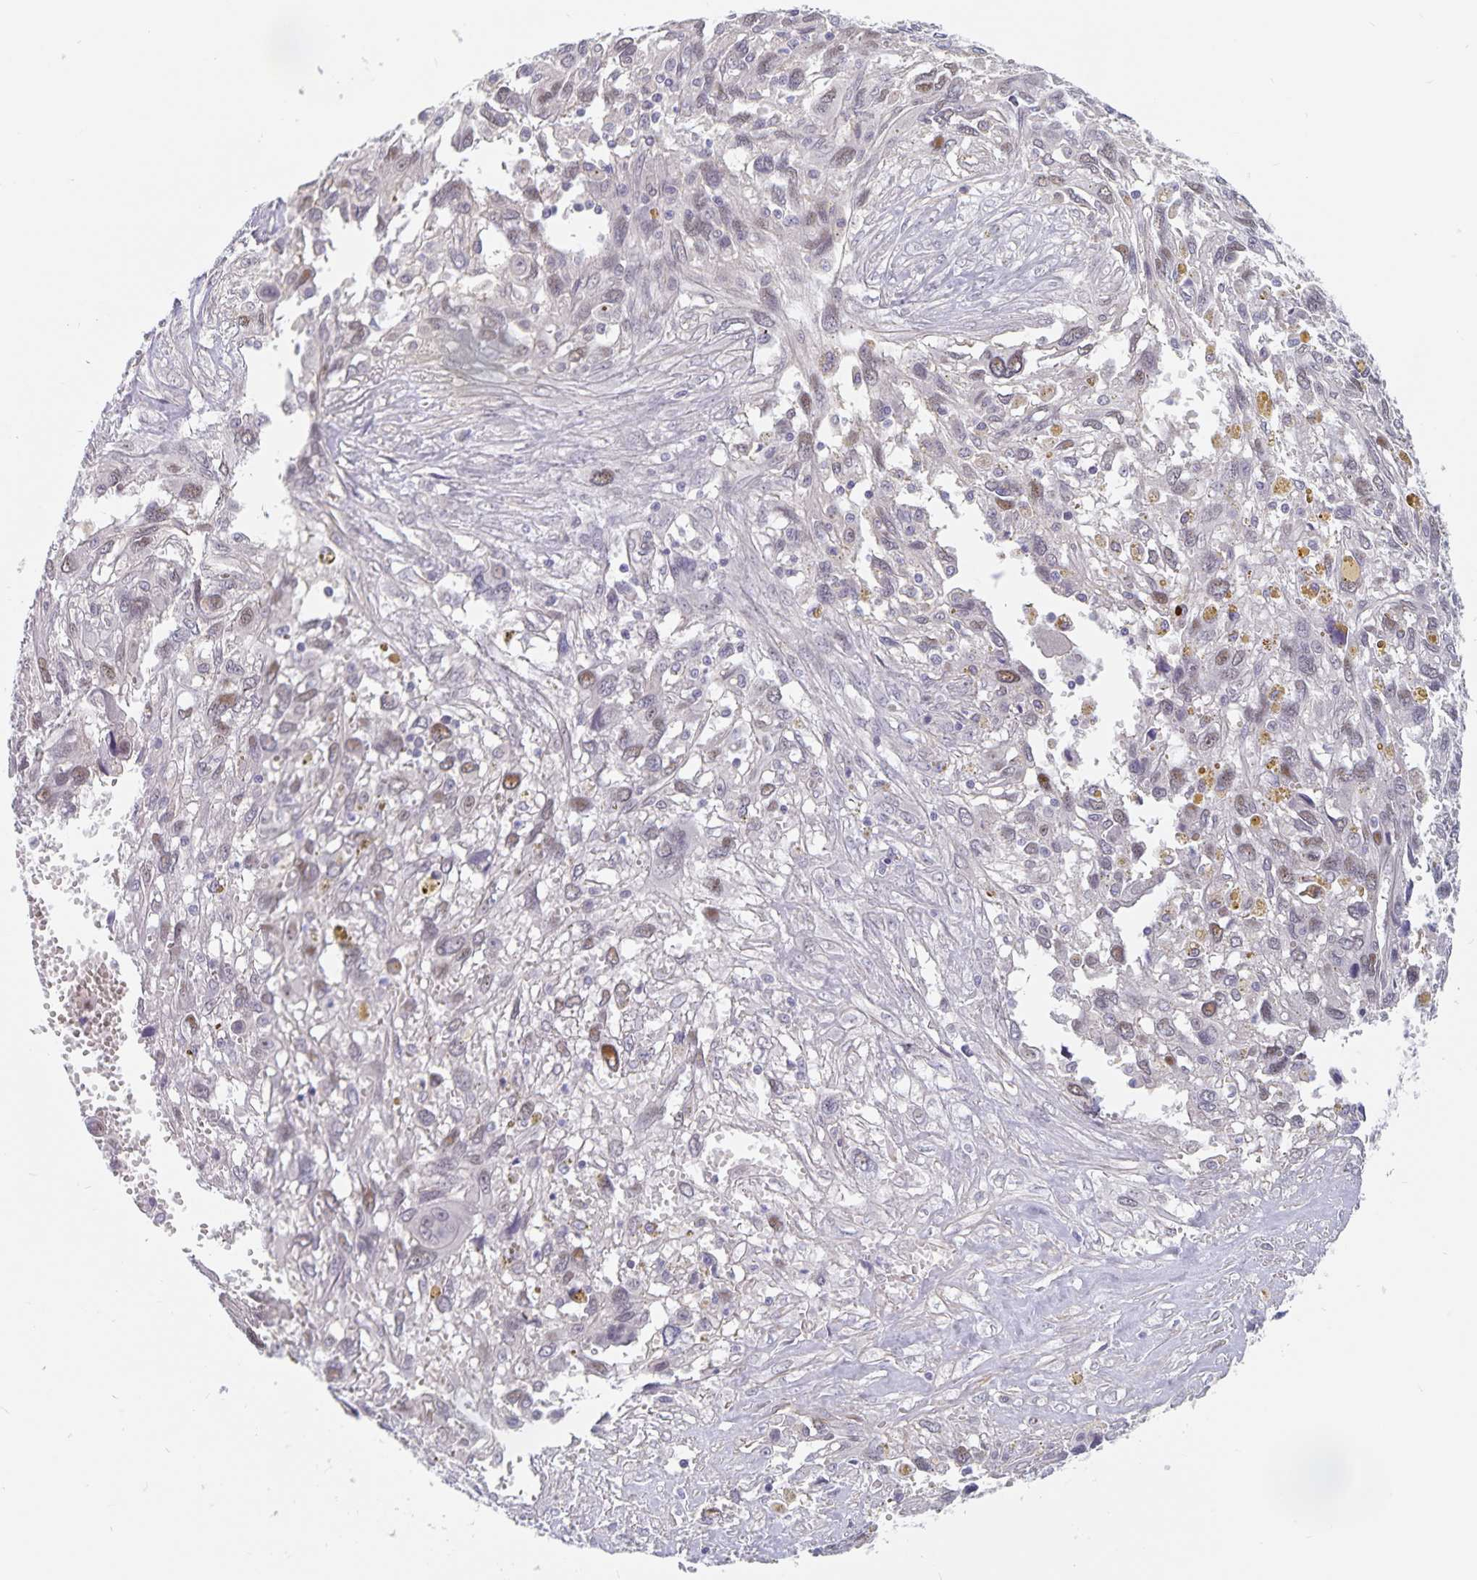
{"staining": {"intensity": "weak", "quantity": "<25%", "location": "nuclear"}, "tissue": "pancreatic cancer", "cell_type": "Tumor cells", "image_type": "cancer", "snomed": [{"axis": "morphology", "description": "Adenocarcinoma, NOS"}, {"axis": "topography", "description": "Pancreas"}], "caption": "Immunohistochemical staining of pancreatic cancer shows no significant positivity in tumor cells.", "gene": "BAG6", "patient": {"sex": "female", "age": 47}}